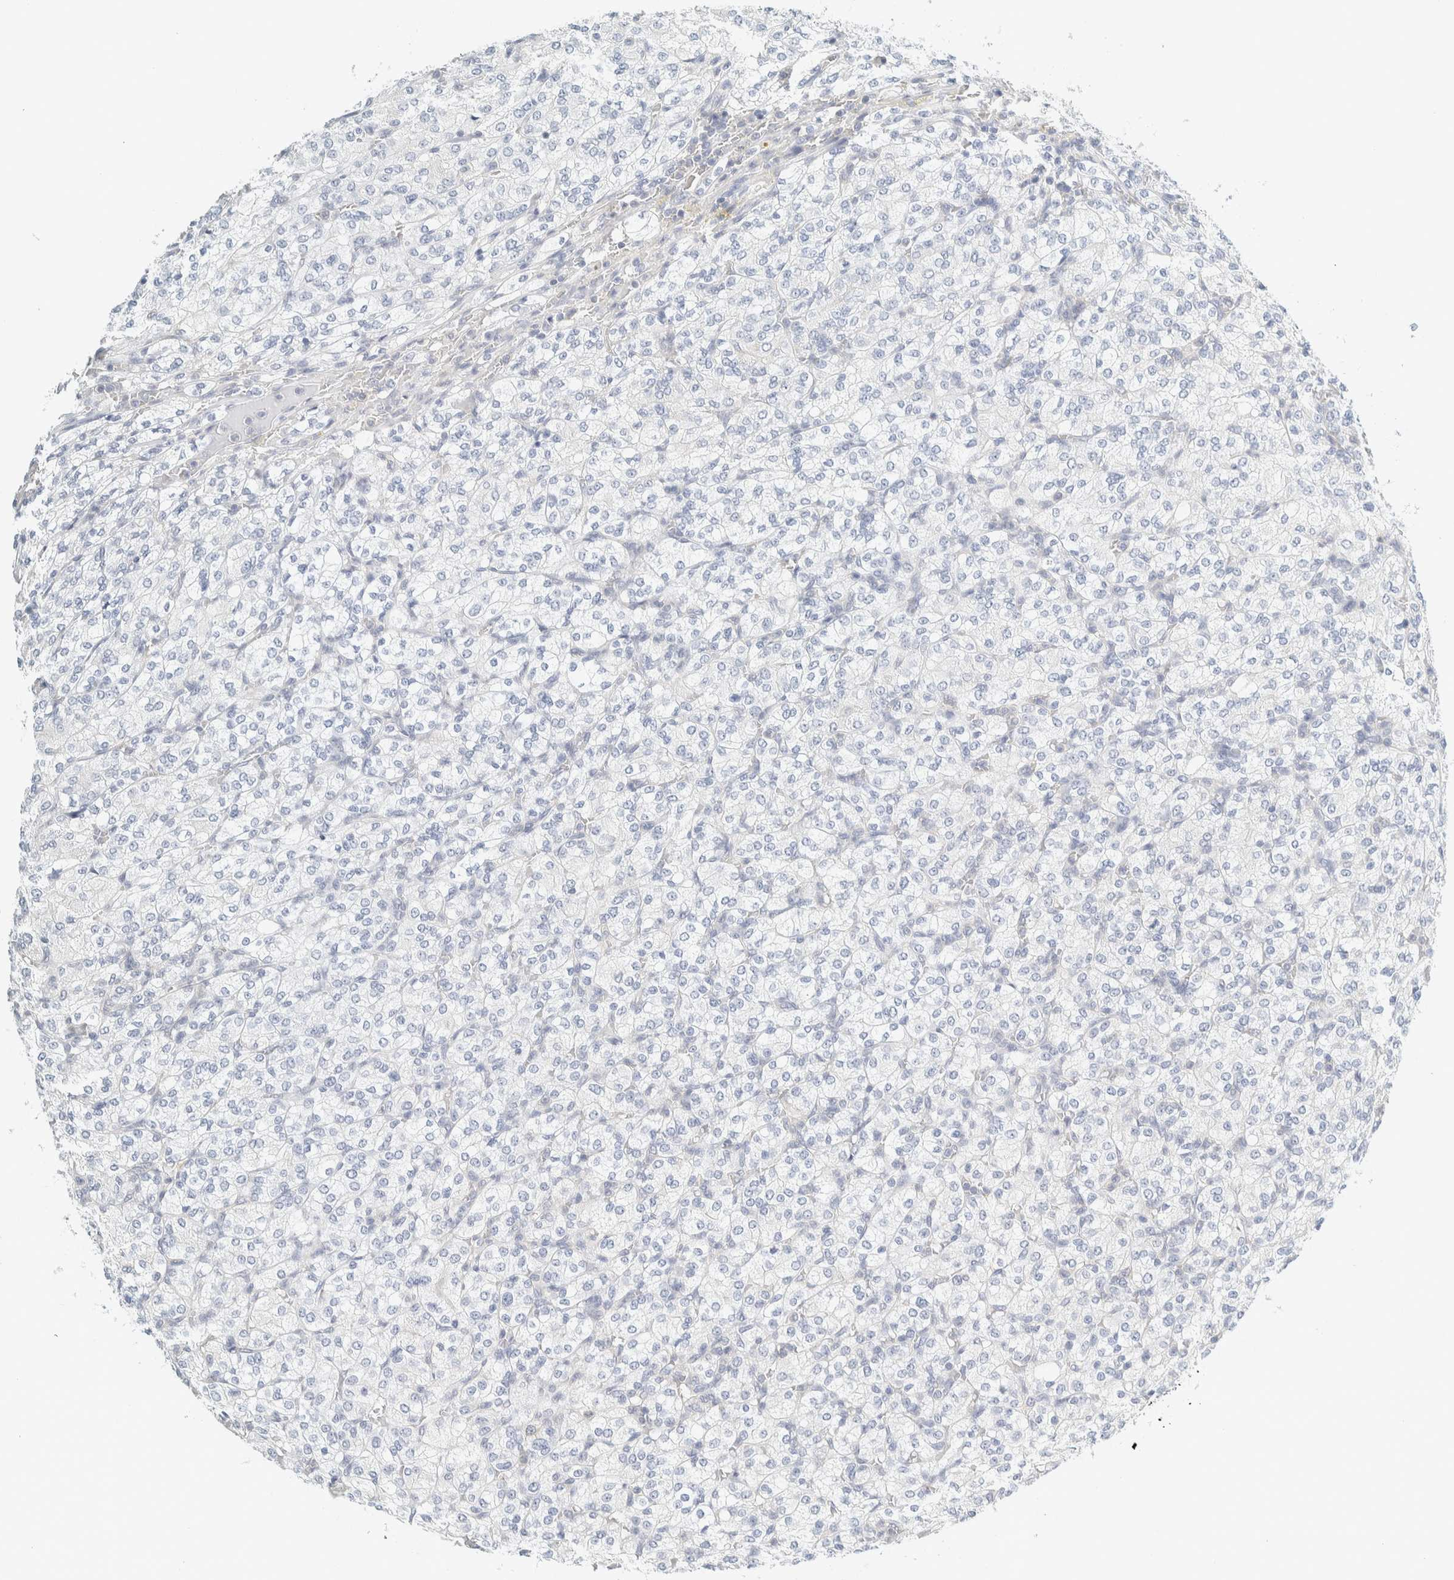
{"staining": {"intensity": "negative", "quantity": "none", "location": "none"}, "tissue": "renal cancer", "cell_type": "Tumor cells", "image_type": "cancer", "snomed": [{"axis": "morphology", "description": "Adenocarcinoma, NOS"}, {"axis": "topography", "description": "Kidney"}], "caption": "The image displays no significant expression in tumor cells of renal cancer. (Brightfield microscopy of DAB (3,3'-diaminobenzidine) IHC at high magnification).", "gene": "NDE1", "patient": {"sex": "male", "age": 77}}